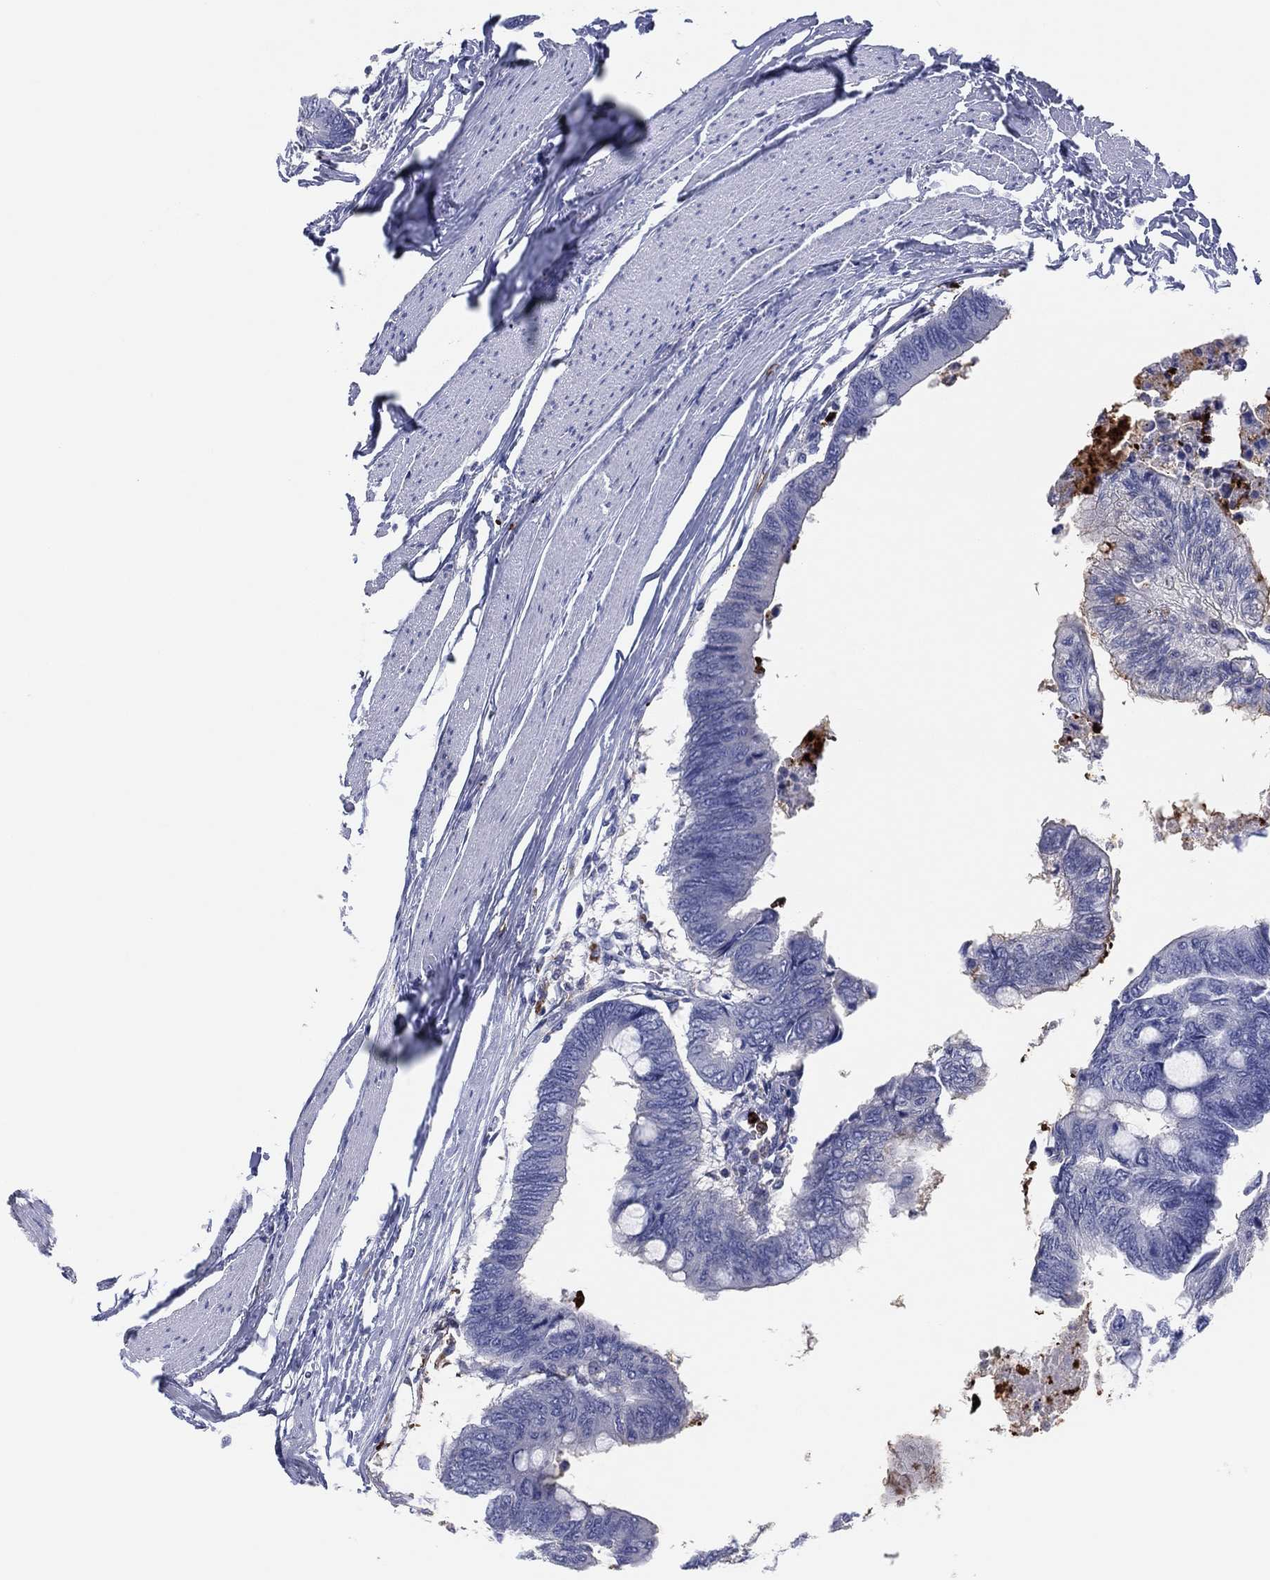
{"staining": {"intensity": "negative", "quantity": "none", "location": "none"}, "tissue": "colorectal cancer", "cell_type": "Tumor cells", "image_type": "cancer", "snomed": [{"axis": "morphology", "description": "Normal tissue, NOS"}, {"axis": "morphology", "description": "Adenocarcinoma, NOS"}, {"axis": "topography", "description": "Rectum"}, {"axis": "topography", "description": "Peripheral nerve tissue"}], "caption": "Immunohistochemistry (IHC) of colorectal cancer (adenocarcinoma) exhibits no expression in tumor cells.", "gene": "PLAC8", "patient": {"sex": "male", "age": 92}}